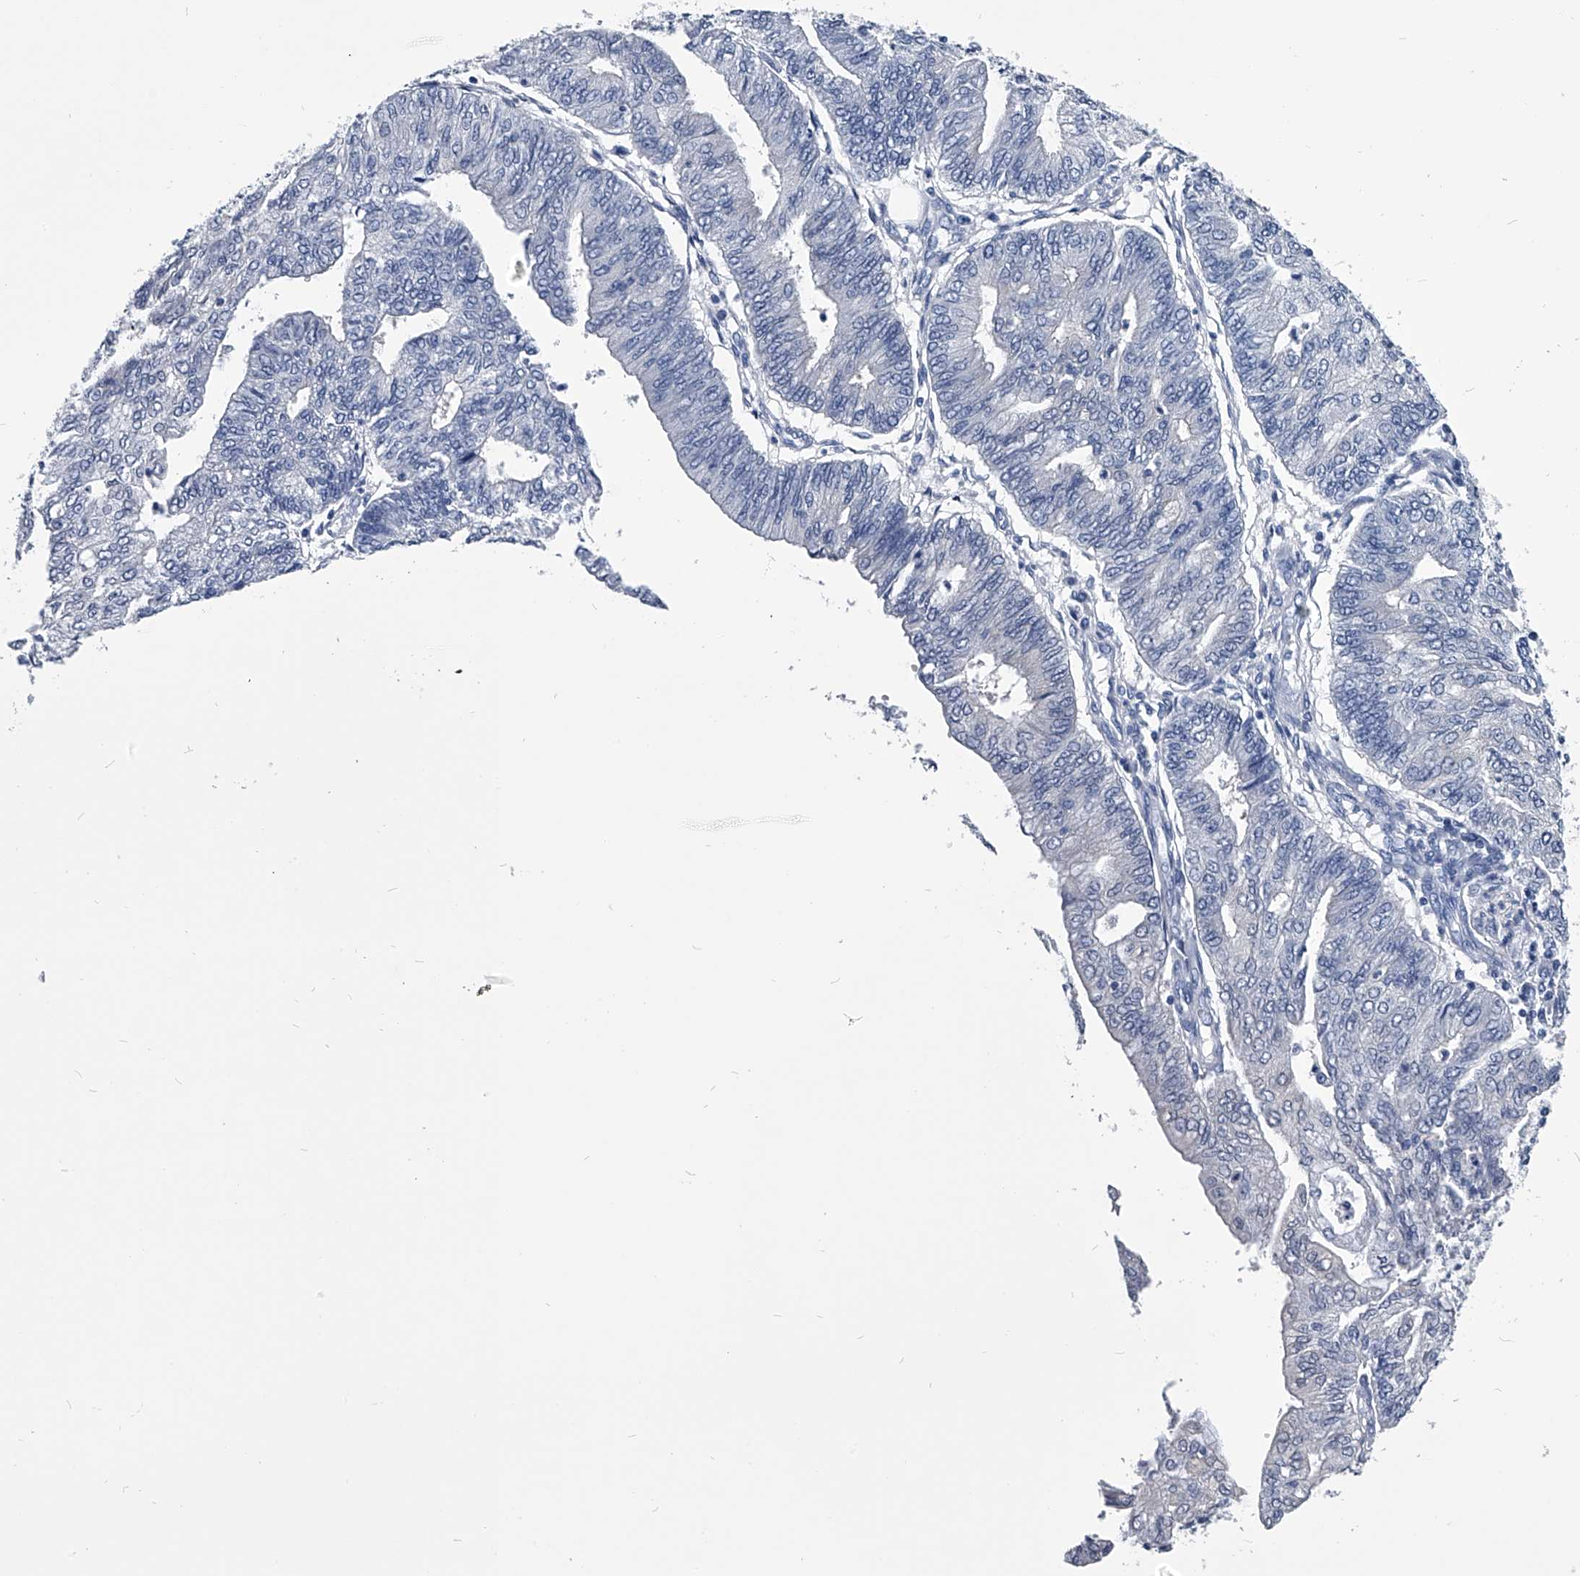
{"staining": {"intensity": "negative", "quantity": "none", "location": "none"}, "tissue": "endometrial cancer", "cell_type": "Tumor cells", "image_type": "cancer", "snomed": [{"axis": "morphology", "description": "Adenocarcinoma, NOS"}, {"axis": "topography", "description": "Endometrium"}], "caption": "Endometrial cancer stained for a protein using IHC demonstrates no positivity tumor cells.", "gene": "PDXK", "patient": {"sex": "female", "age": 59}}